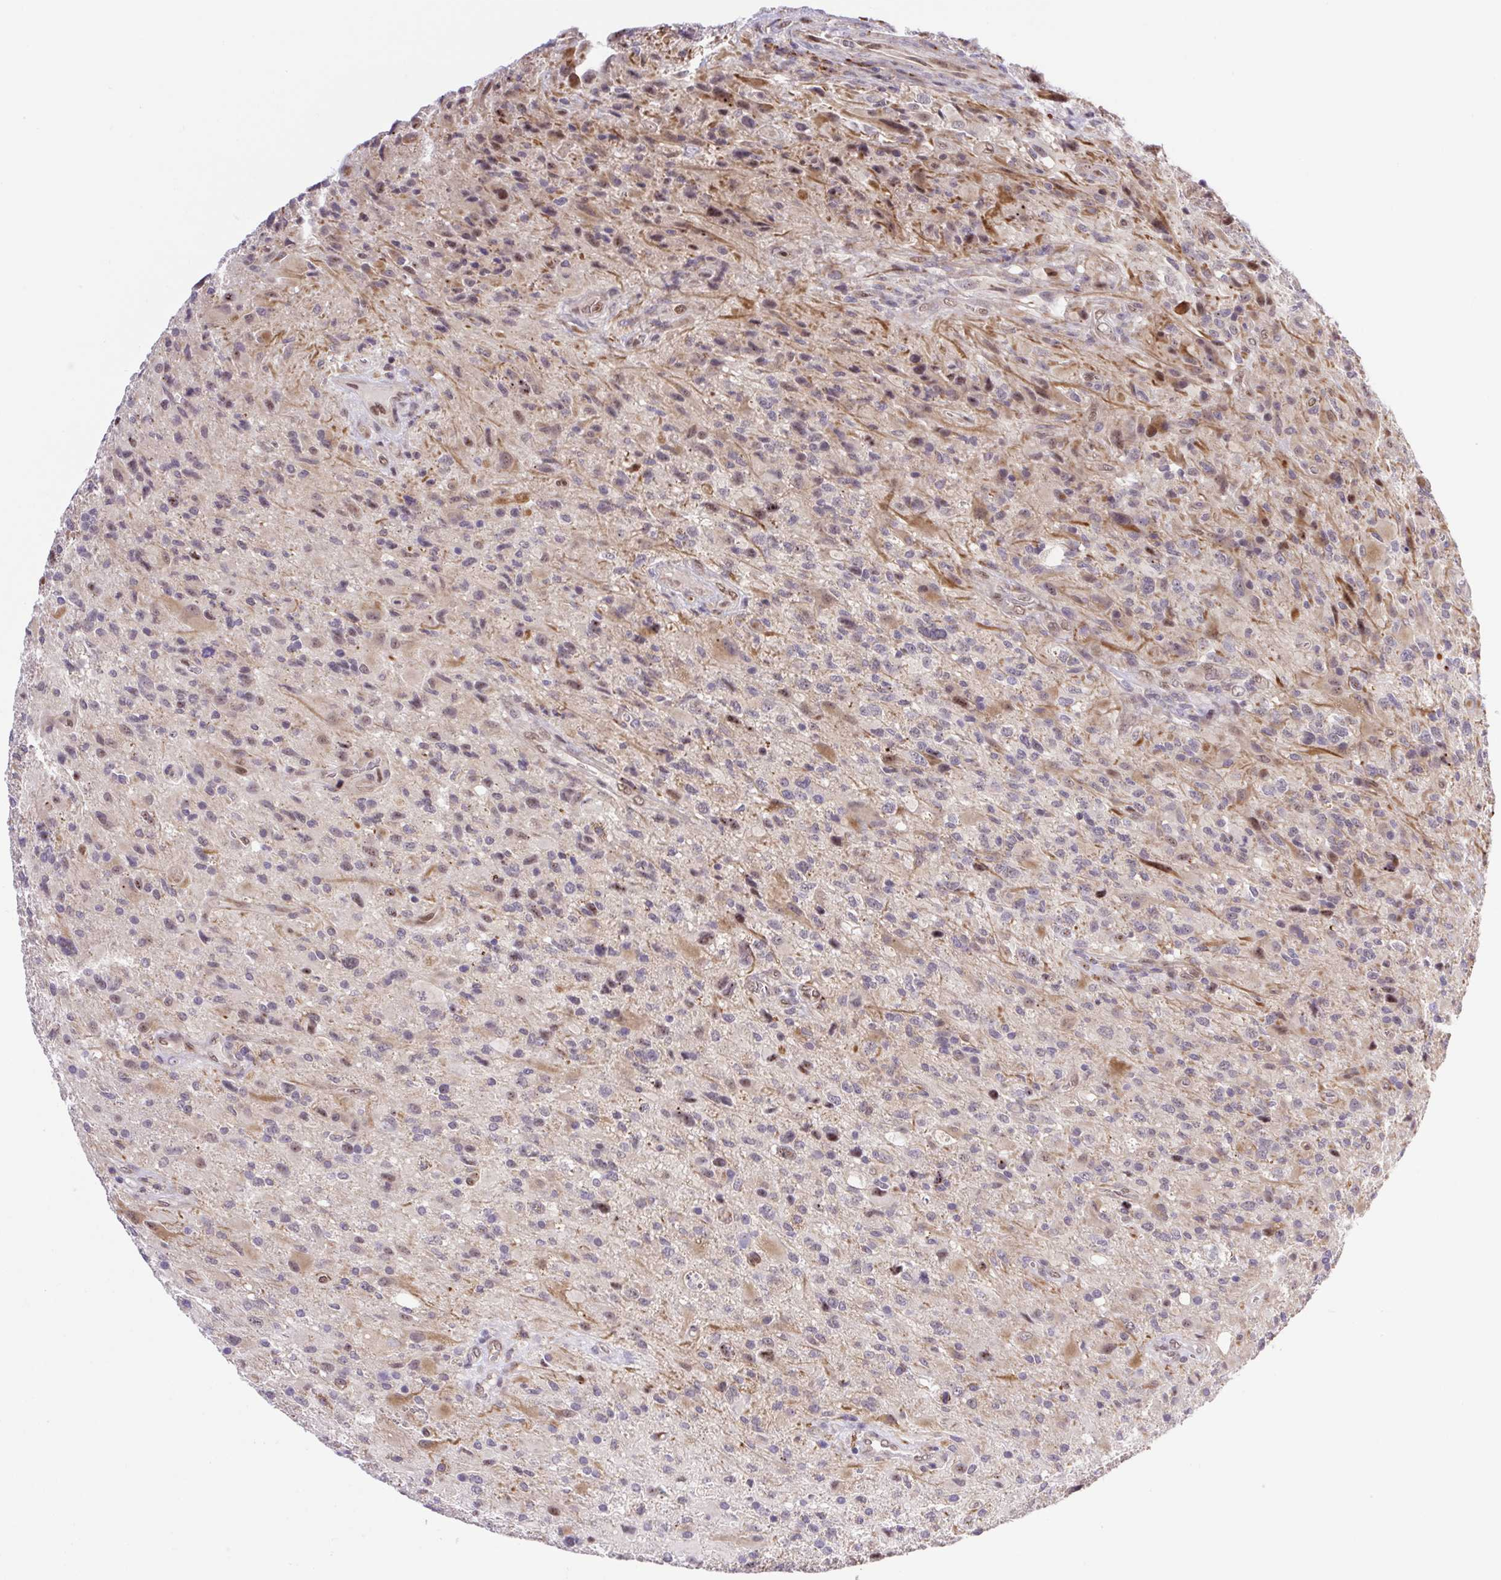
{"staining": {"intensity": "weak", "quantity": "<25%", "location": "nuclear"}, "tissue": "glioma", "cell_type": "Tumor cells", "image_type": "cancer", "snomed": [{"axis": "morphology", "description": "Glioma, malignant, High grade"}, {"axis": "topography", "description": "Brain"}], "caption": "Tumor cells are negative for protein expression in human glioma. (DAB (3,3'-diaminobenzidine) immunohistochemistry (IHC) with hematoxylin counter stain).", "gene": "ERG", "patient": {"sex": "male", "age": 53}}